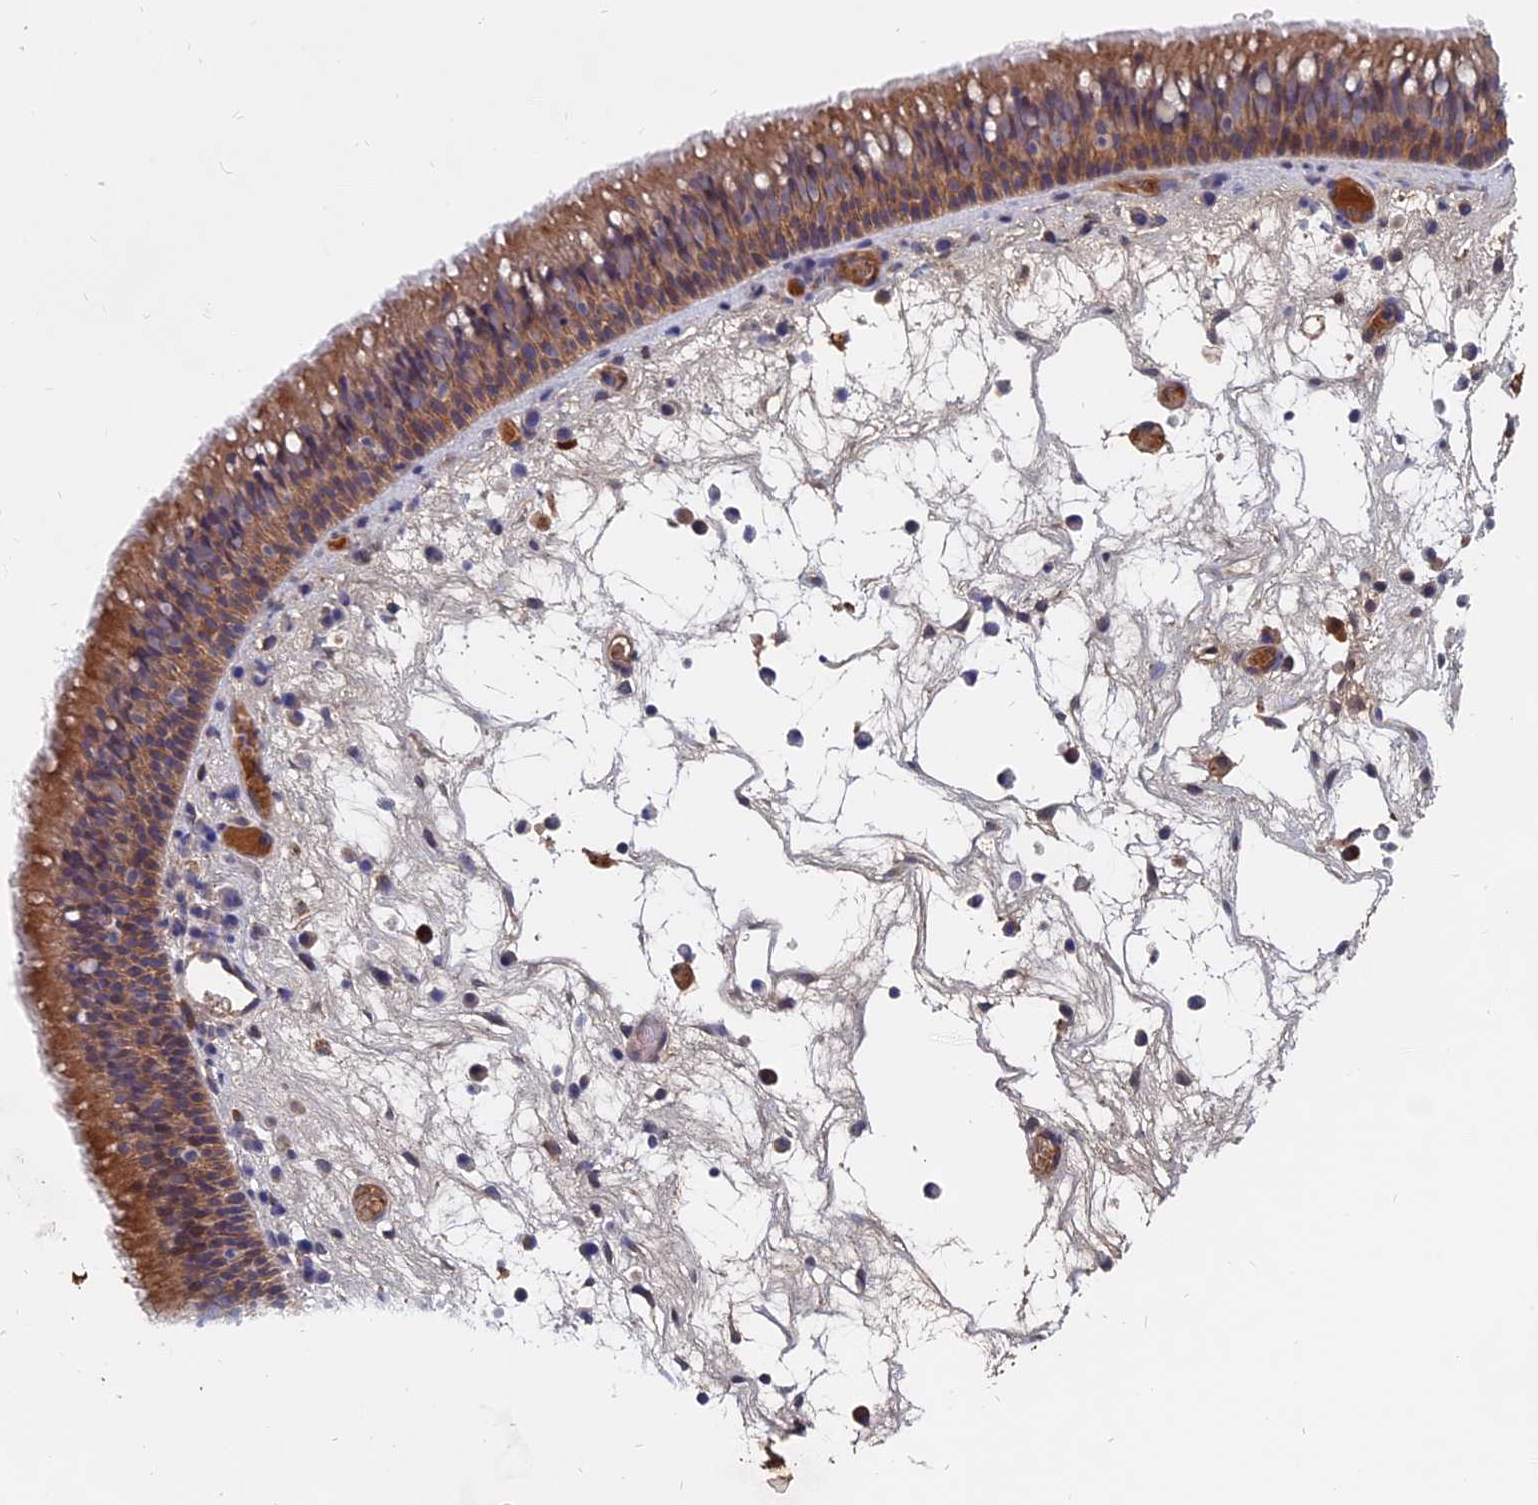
{"staining": {"intensity": "moderate", "quantity": ">75%", "location": "cytoplasmic/membranous"}, "tissue": "nasopharynx", "cell_type": "Respiratory epithelial cells", "image_type": "normal", "snomed": [{"axis": "morphology", "description": "Normal tissue, NOS"}, {"axis": "morphology", "description": "Inflammation, NOS"}, {"axis": "morphology", "description": "Malignant melanoma, Metastatic site"}, {"axis": "topography", "description": "Nasopharynx"}], "caption": "Immunohistochemistry image of normal nasopharynx: nasopharynx stained using immunohistochemistry (IHC) reveals medium levels of moderate protein expression localized specifically in the cytoplasmic/membranous of respiratory epithelial cells, appearing as a cytoplasmic/membranous brown color.", "gene": "SLC33A1", "patient": {"sex": "male", "age": 70}}